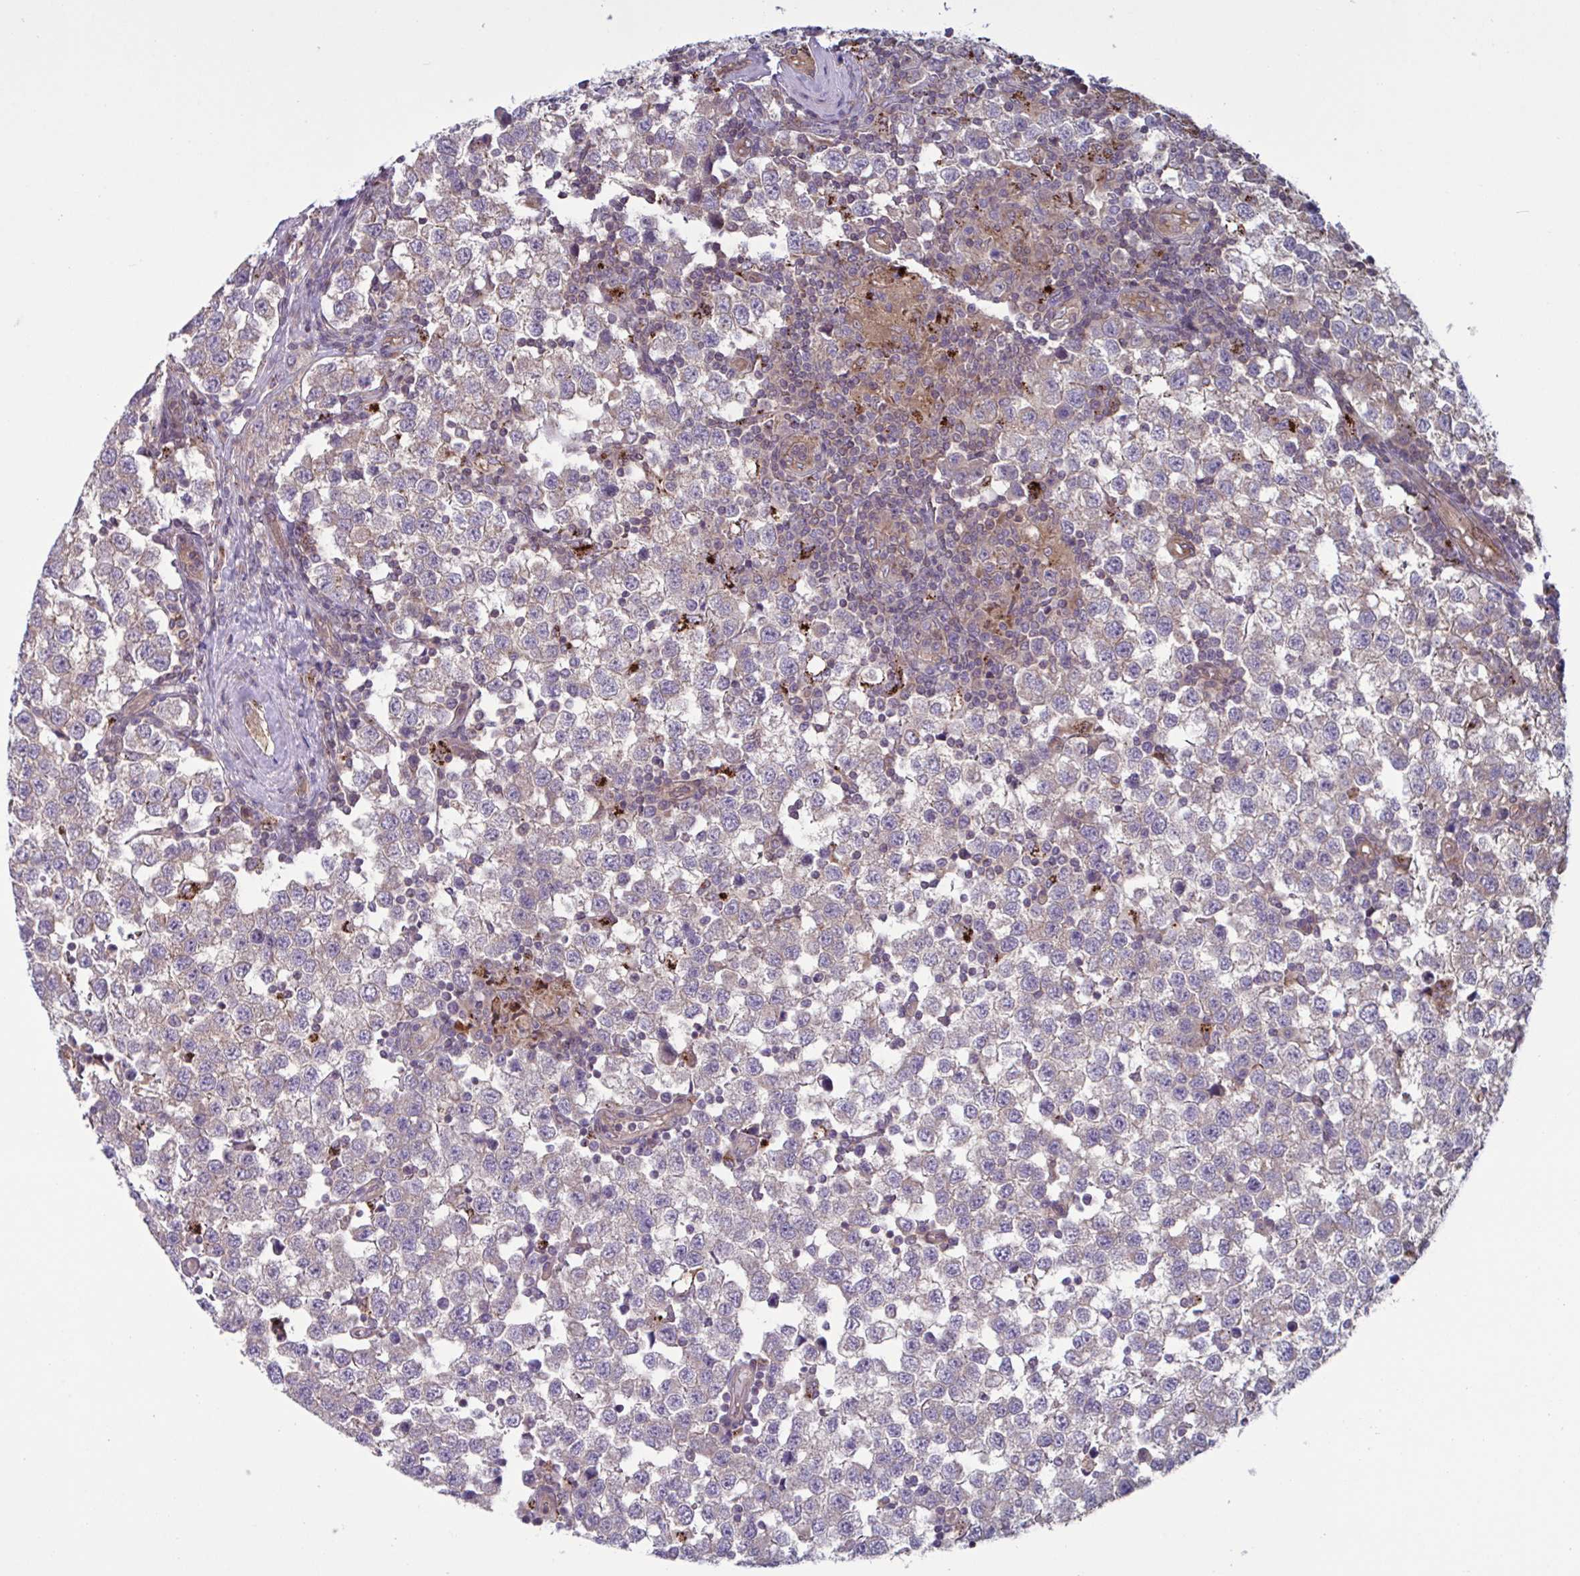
{"staining": {"intensity": "weak", "quantity": "25%-75%", "location": "cytoplasmic/membranous"}, "tissue": "testis cancer", "cell_type": "Tumor cells", "image_type": "cancer", "snomed": [{"axis": "morphology", "description": "Seminoma, NOS"}, {"axis": "topography", "description": "Testis"}], "caption": "A brown stain highlights weak cytoplasmic/membranous positivity of a protein in testis cancer (seminoma) tumor cells.", "gene": "GLTP", "patient": {"sex": "male", "age": 34}}